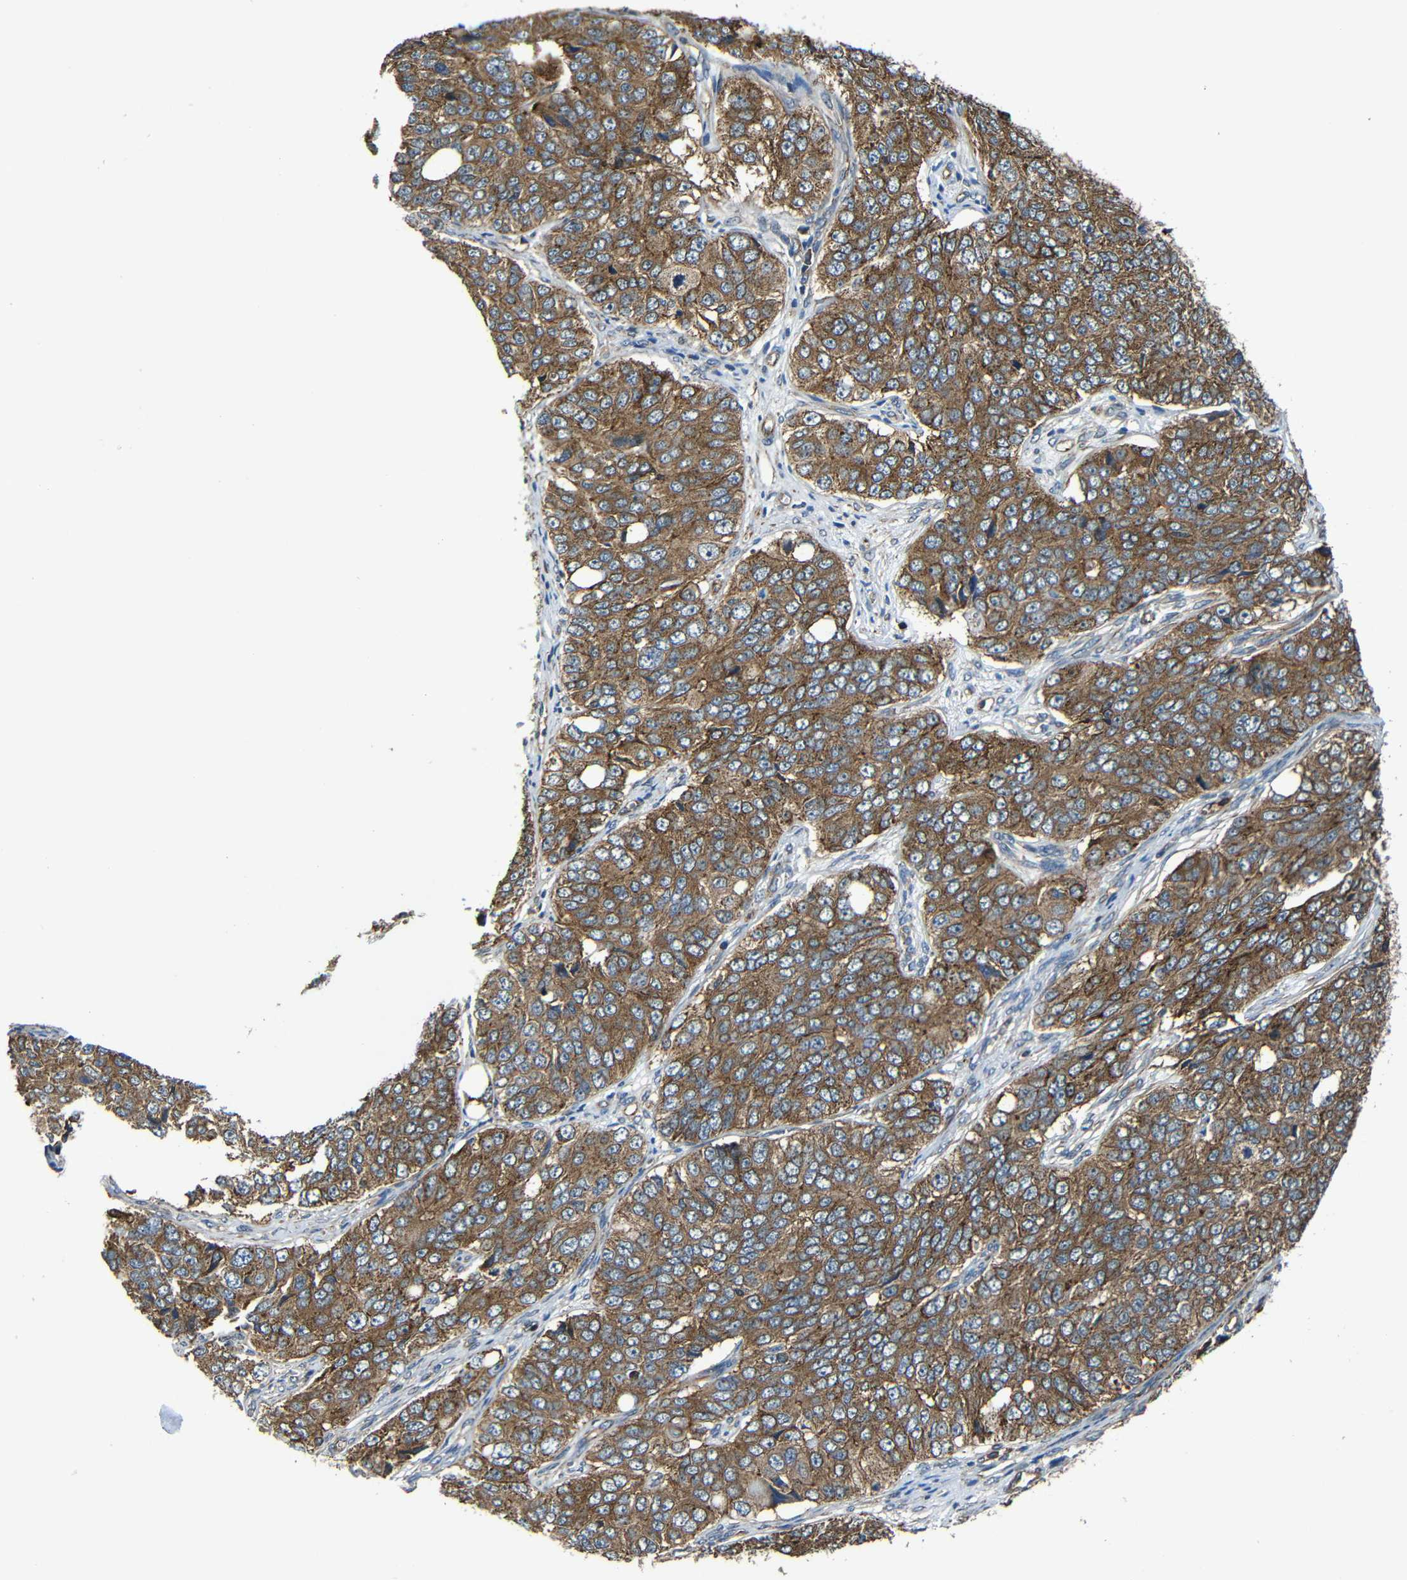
{"staining": {"intensity": "moderate", "quantity": ">75%", "location": "cytoplasmic/membranous"}, "tissue": "ovarian cancer", "cell_type": "Tumor cells", "image_type": "cancer", "snomed": [{"axis": "morphology", "description": "Carcinoma, endometroid"}, {"axis": "topography", "description": "Ovary"}], "caption": "Brown immunohistochemical staining in ovarian cancer (endometroid carcinoma) demonstrates moderate cytoplasmic/membranous expression in about >75% of tumor cells.", "gene": "PTCH1", "patient": {"sex": "female", "age": 51}}